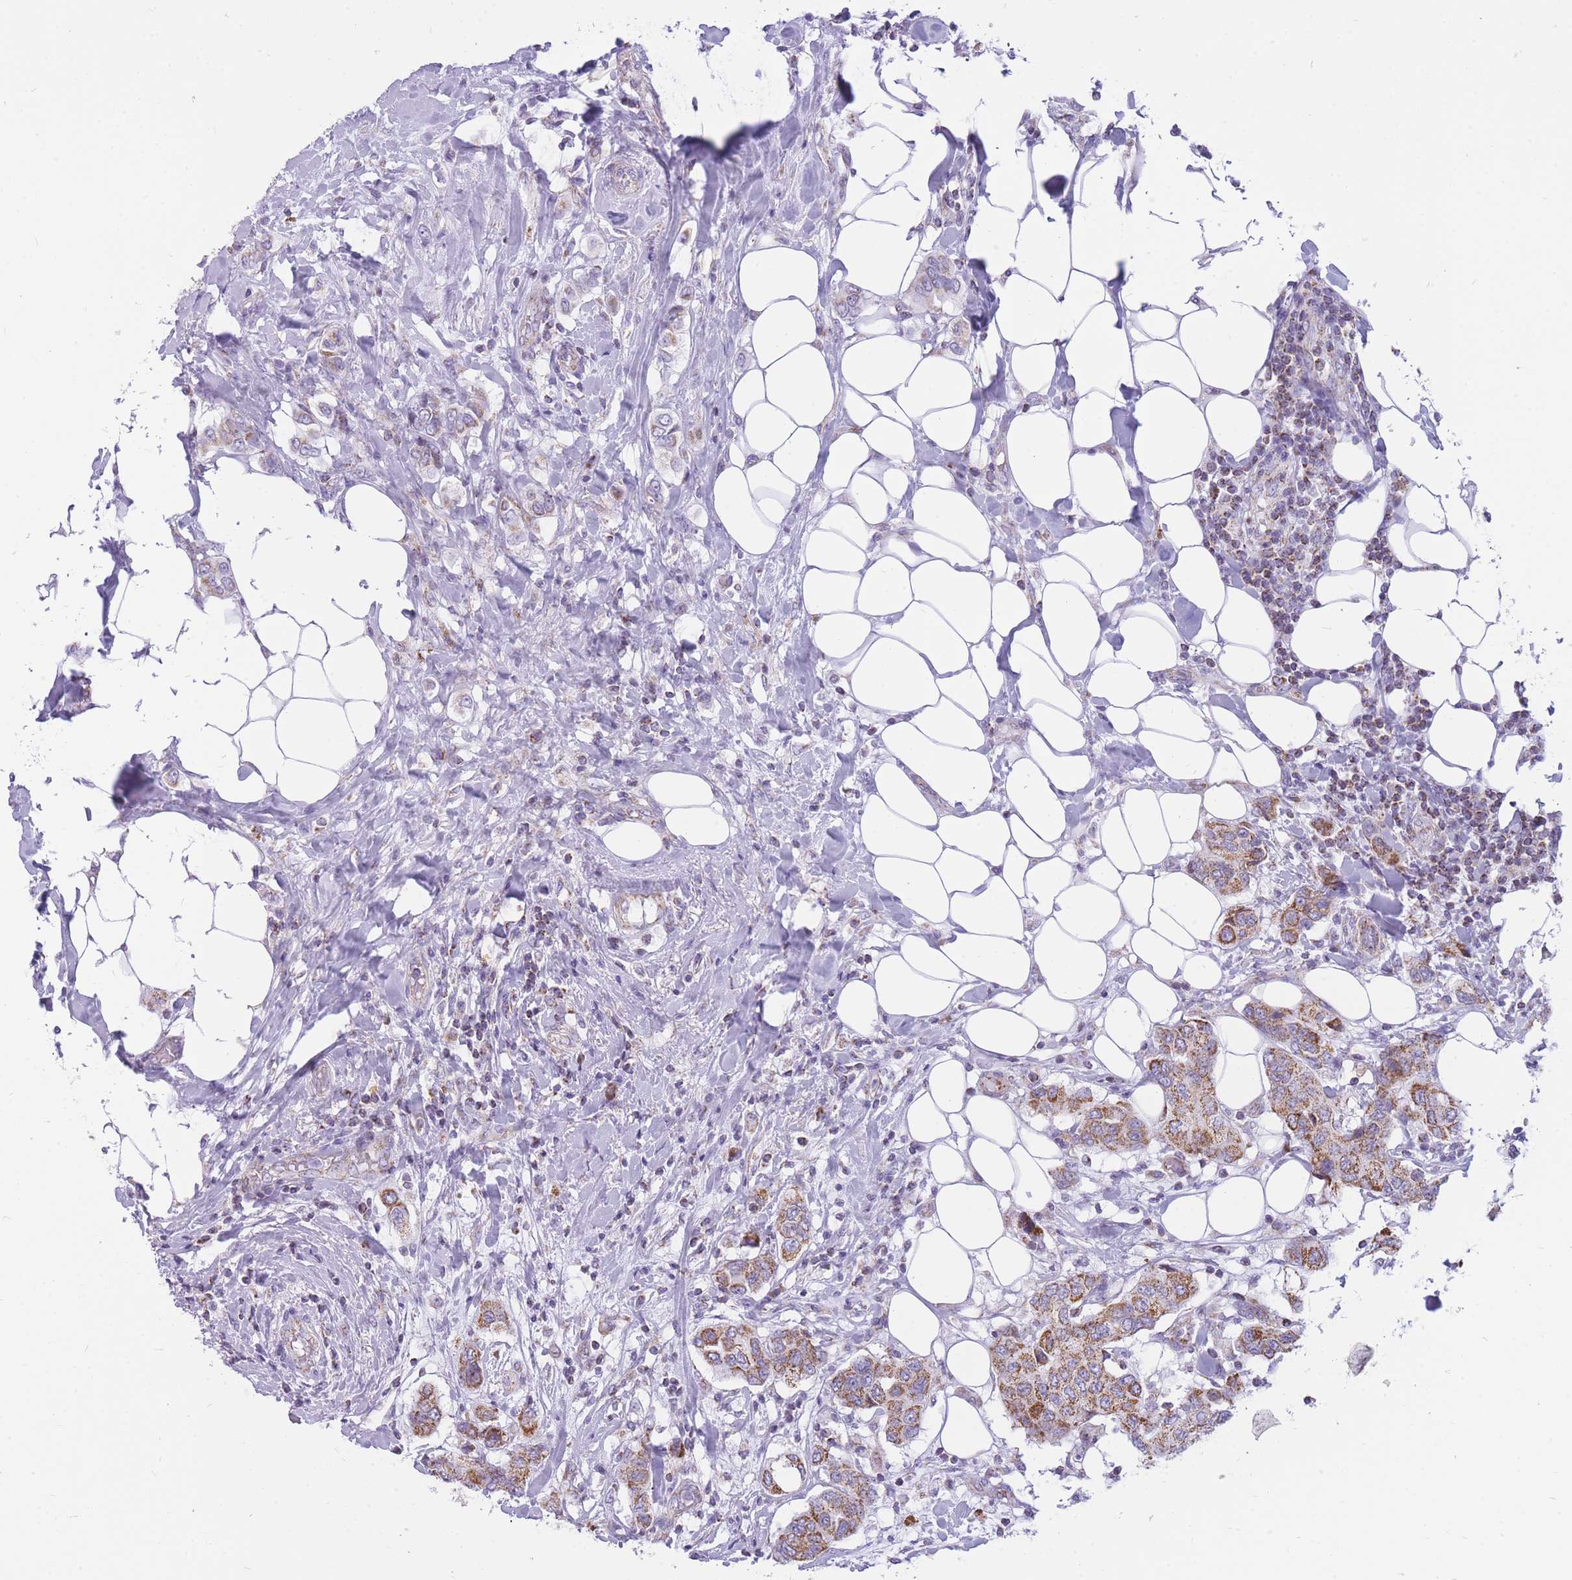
{"staining": {"intensity": "moderate", "quantity": ">75%", "location": "cytoplasmic/membranous"}, "tissue": "breast cancer", "cell_type": "Tumor cells", "image_type": "cancer", "snomed": [{"axis": "morphology", "description": "Lobular carcinoma"}, {"axis": "topography", "description": "Breast"}], "caption": "Protein staining of breast cancer tissue shows moderate cytoplasmic/membranous expression in about >75% of tumor cells.", "gene": "PCSK1", "patient": {"sex": "female", "age": 51}}